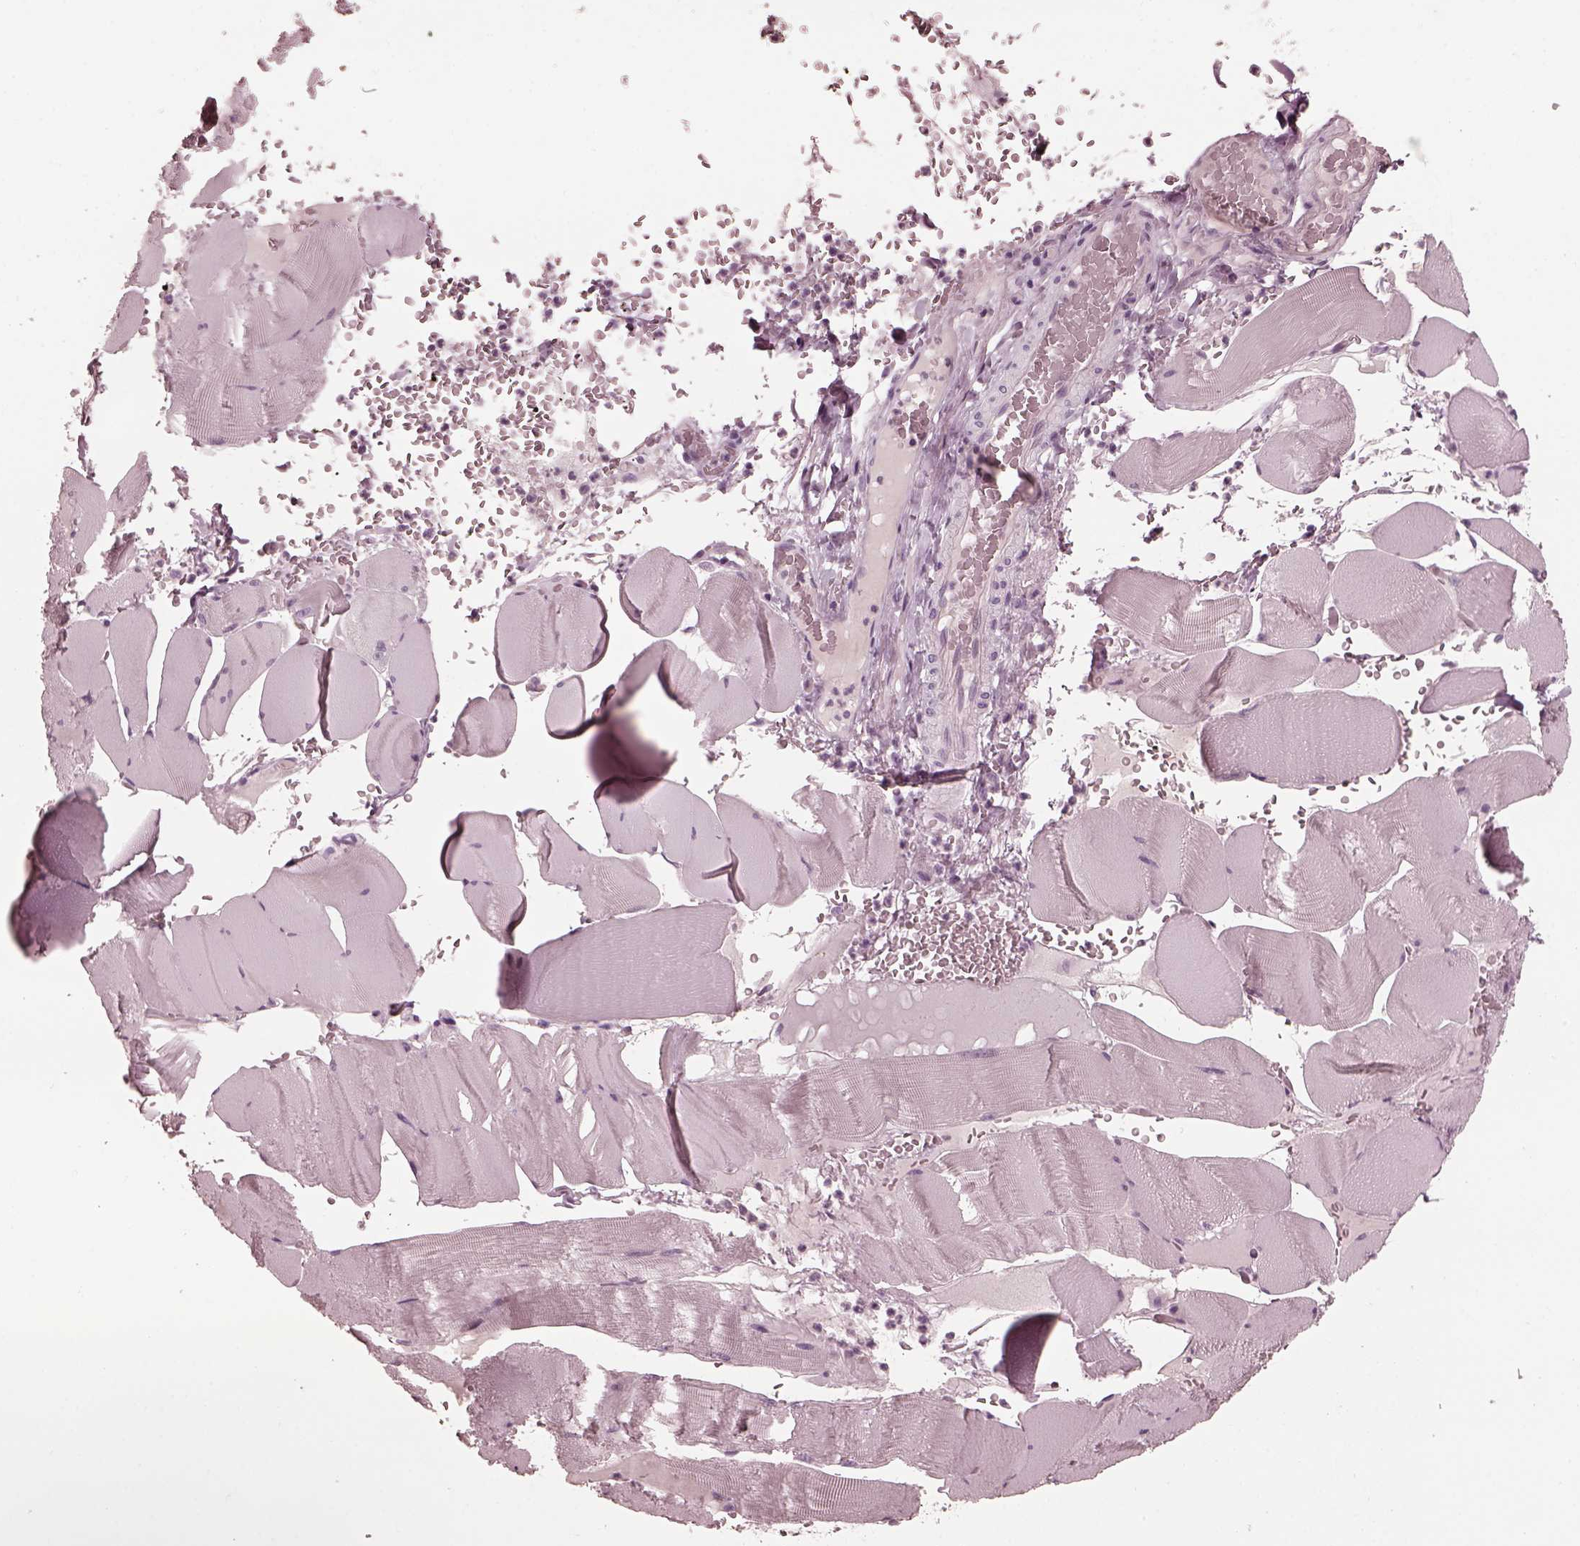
{"staining": {"intensity": "negative", "quantity": "none", "location": "none"}, "tissue": "skeletal muscle", "cell_type": "Myocytes", "image_type": "normal", "snomed": [{"axis": "morphology", "description": "Normal tissue, NOS"}, {"axis": "topography", "description": "Skeletal muscle"}], "caption": "A high-resolution photomicrograph shows immunohistochemistry staining of normal skeletal muscle, which reveals no significant staining in myocytes.", "gene": "CGA", "patient": {"sex": "male", "age": 56}}